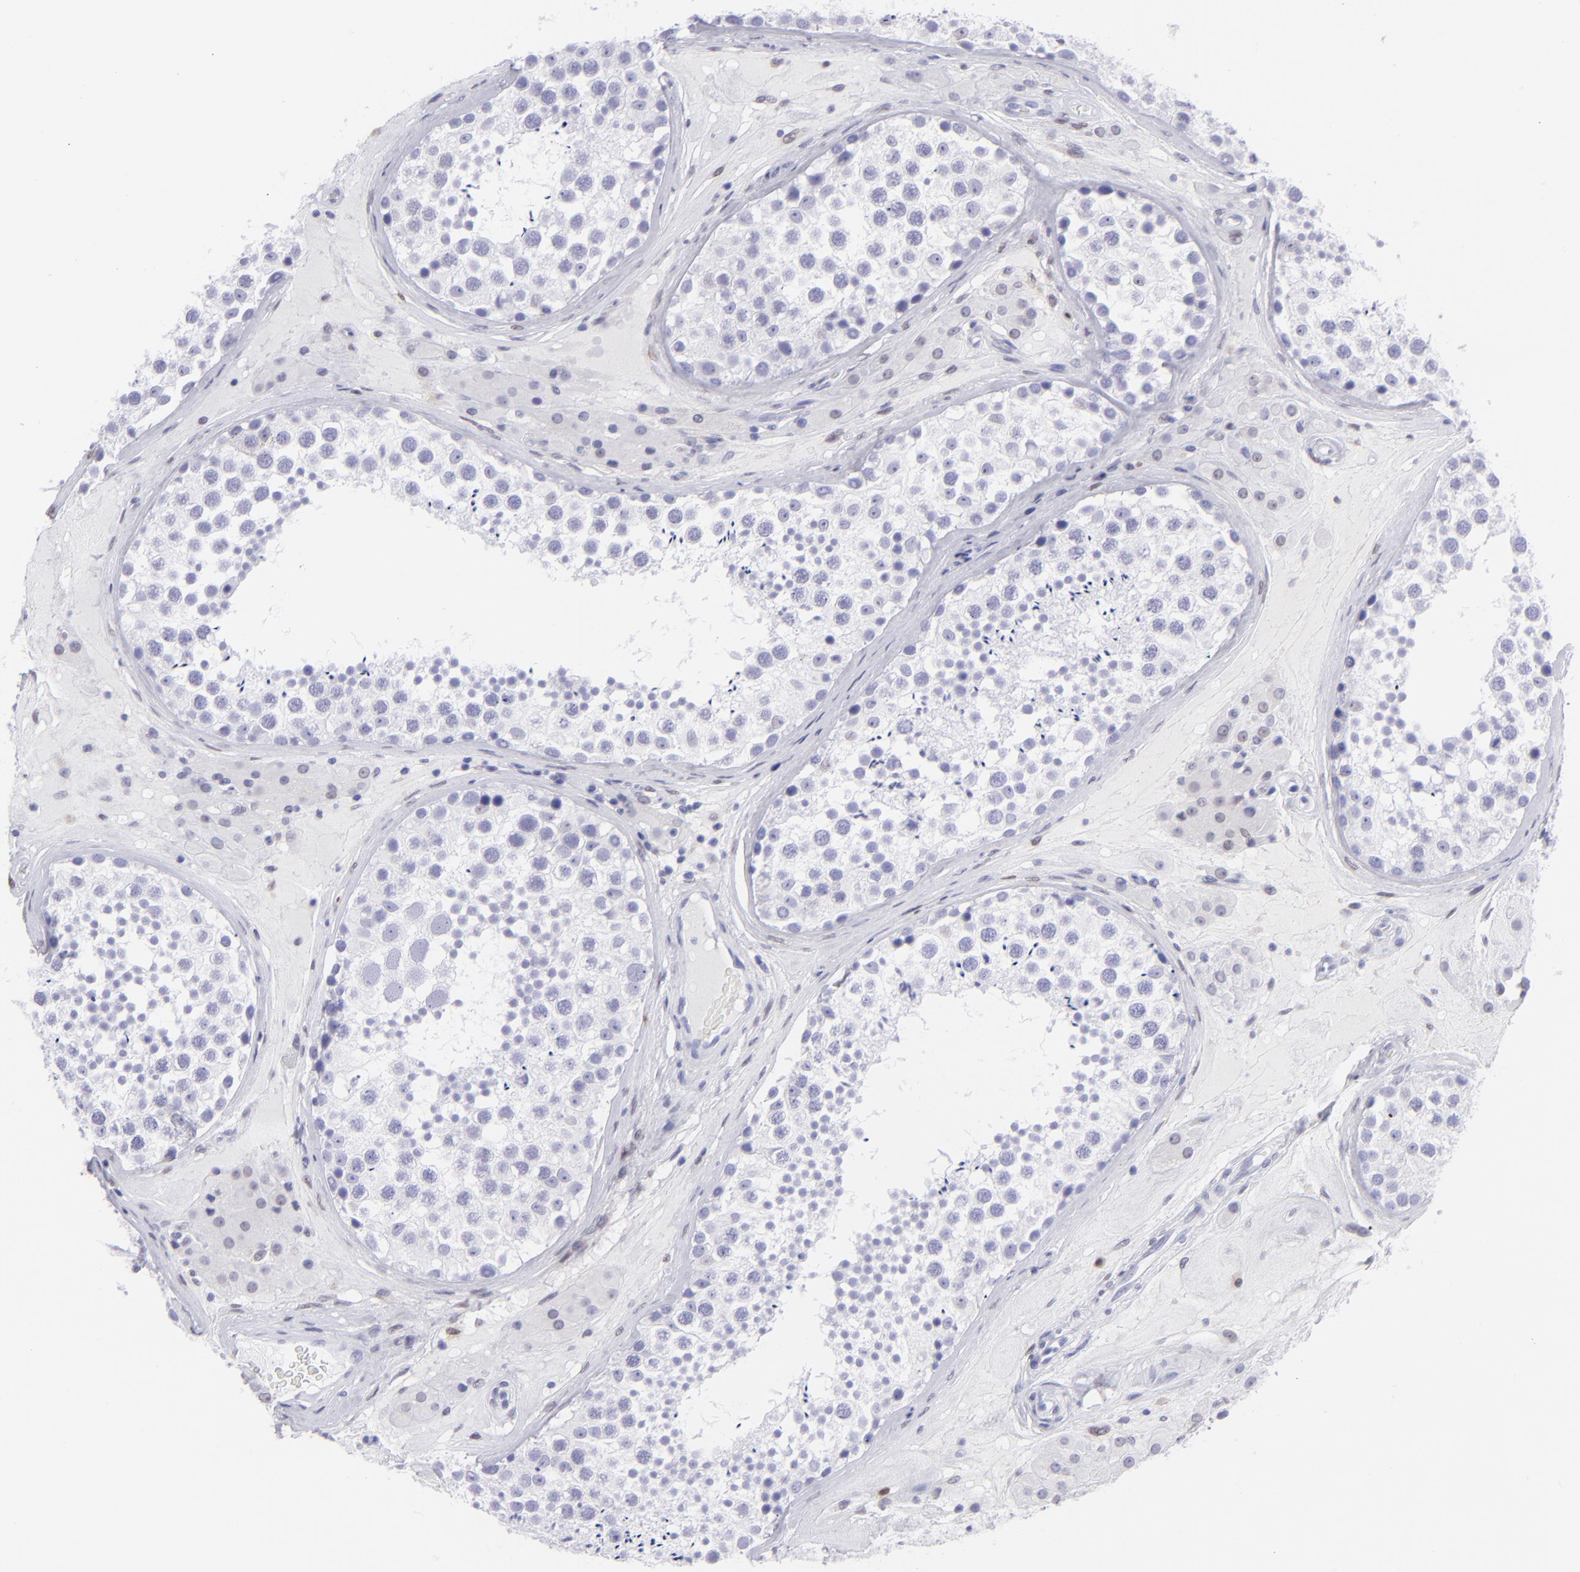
{"staining": {"intensity": "negative", "quantity": "none", "location": "none"}, "tissue": "testis", "cell_type": "Cells in seminiferous ducts", "image_type": "normal", "snomed": [{"axis": "morphology", "description": "Normal tissue, NOS"}, {"axis": "topography", "description": "Testis"}], "caption": "Immunohistochemistry (IHC) micrograph of normal human testis stained for a protein (brown), which demonstrates no staining in cells in seminiferous ducts.", "gene": "MITF", "patient": {"sex": "male", "age": 46}}